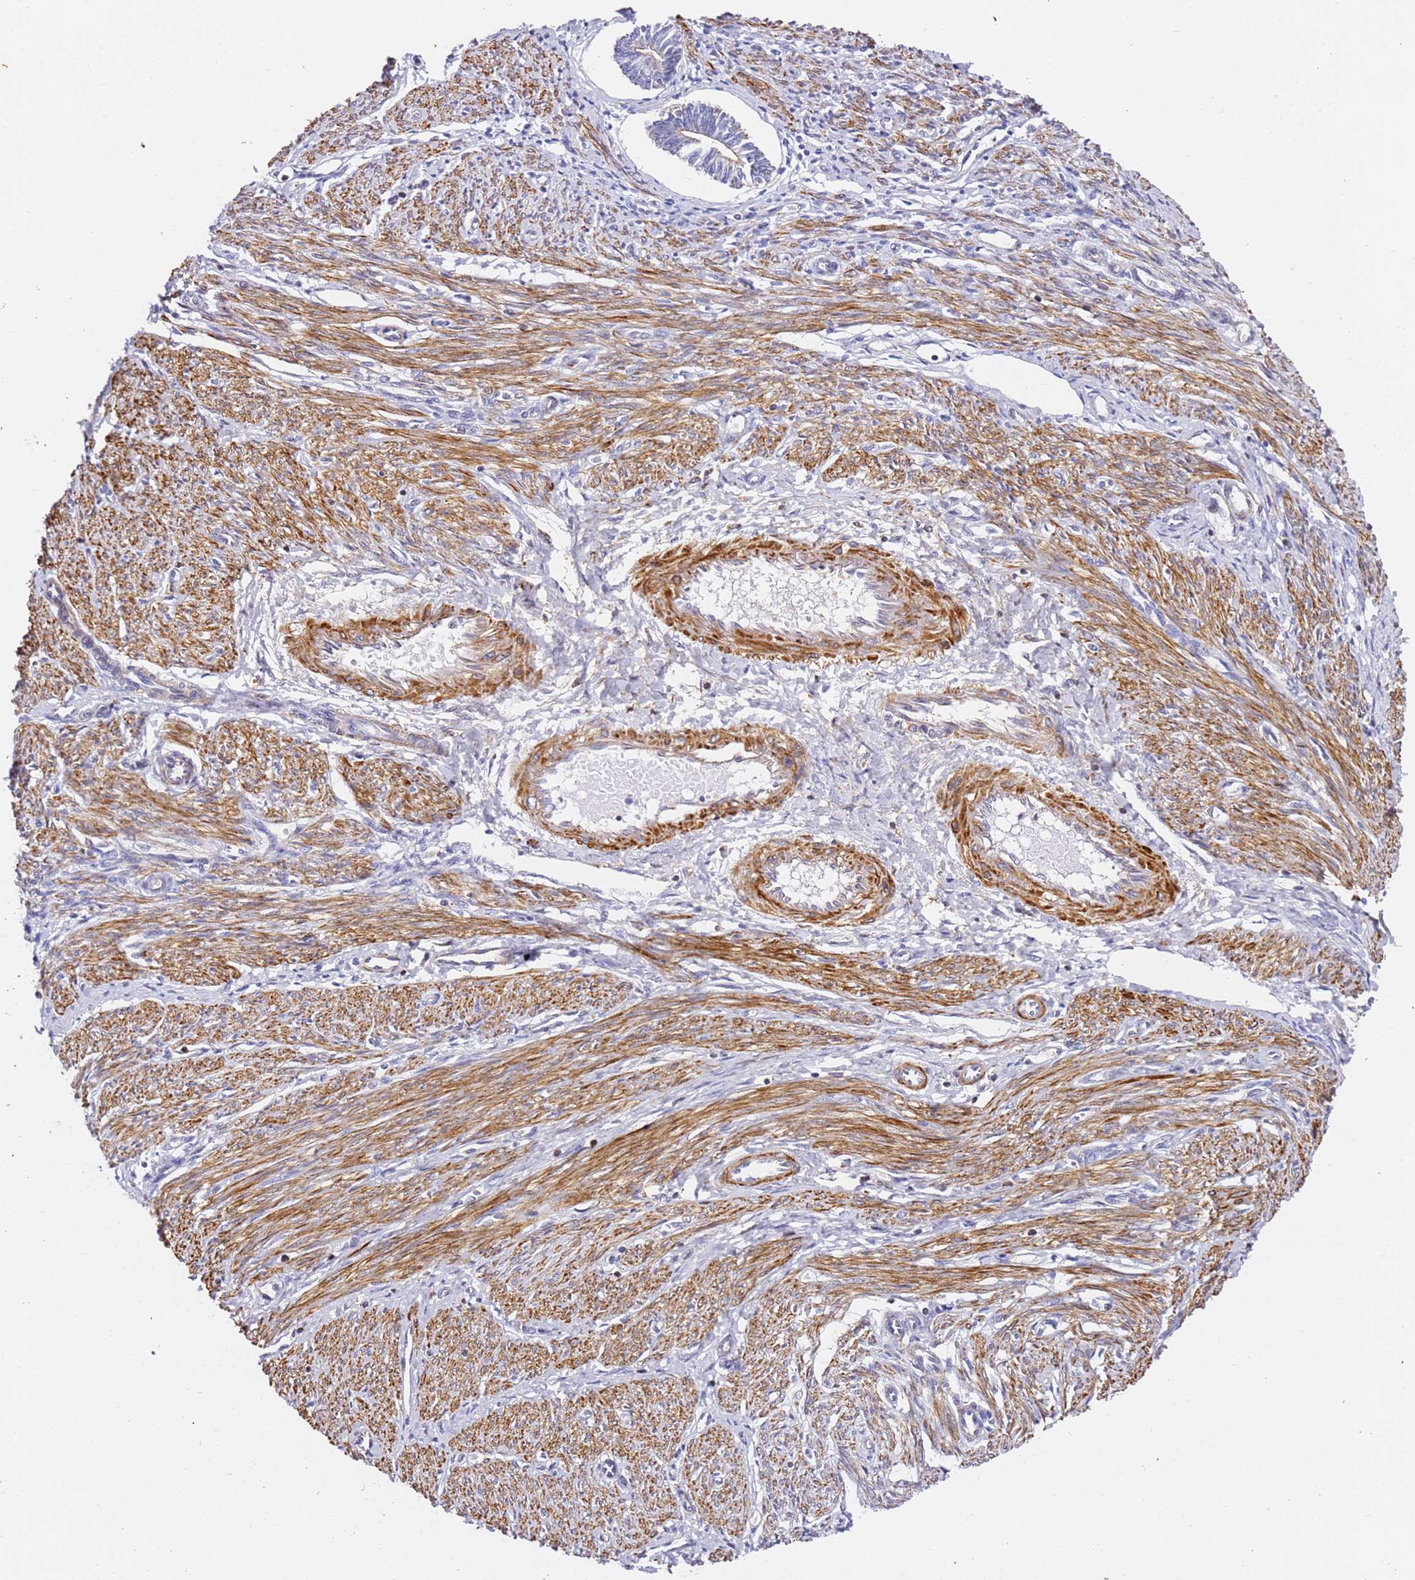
{"staining": {"intensity": "negative", "quantity": "none", "location": "none"}, "tissue": "endometrial cancer", "cell_type": "Tumor cells", "image_type": "cancer", "snomed": [{"axis": "morphology", "description": "Adenocarcinoma, NOS"}, {"axis": "topography", "description": "Endometrium"}], "caption": "Immunohistochemical staining of human endometrial cancer demonstrates no significant expression in tumor cells.", "gene": "ZNF671", "patient": {"sex": "female", "age": 58}}